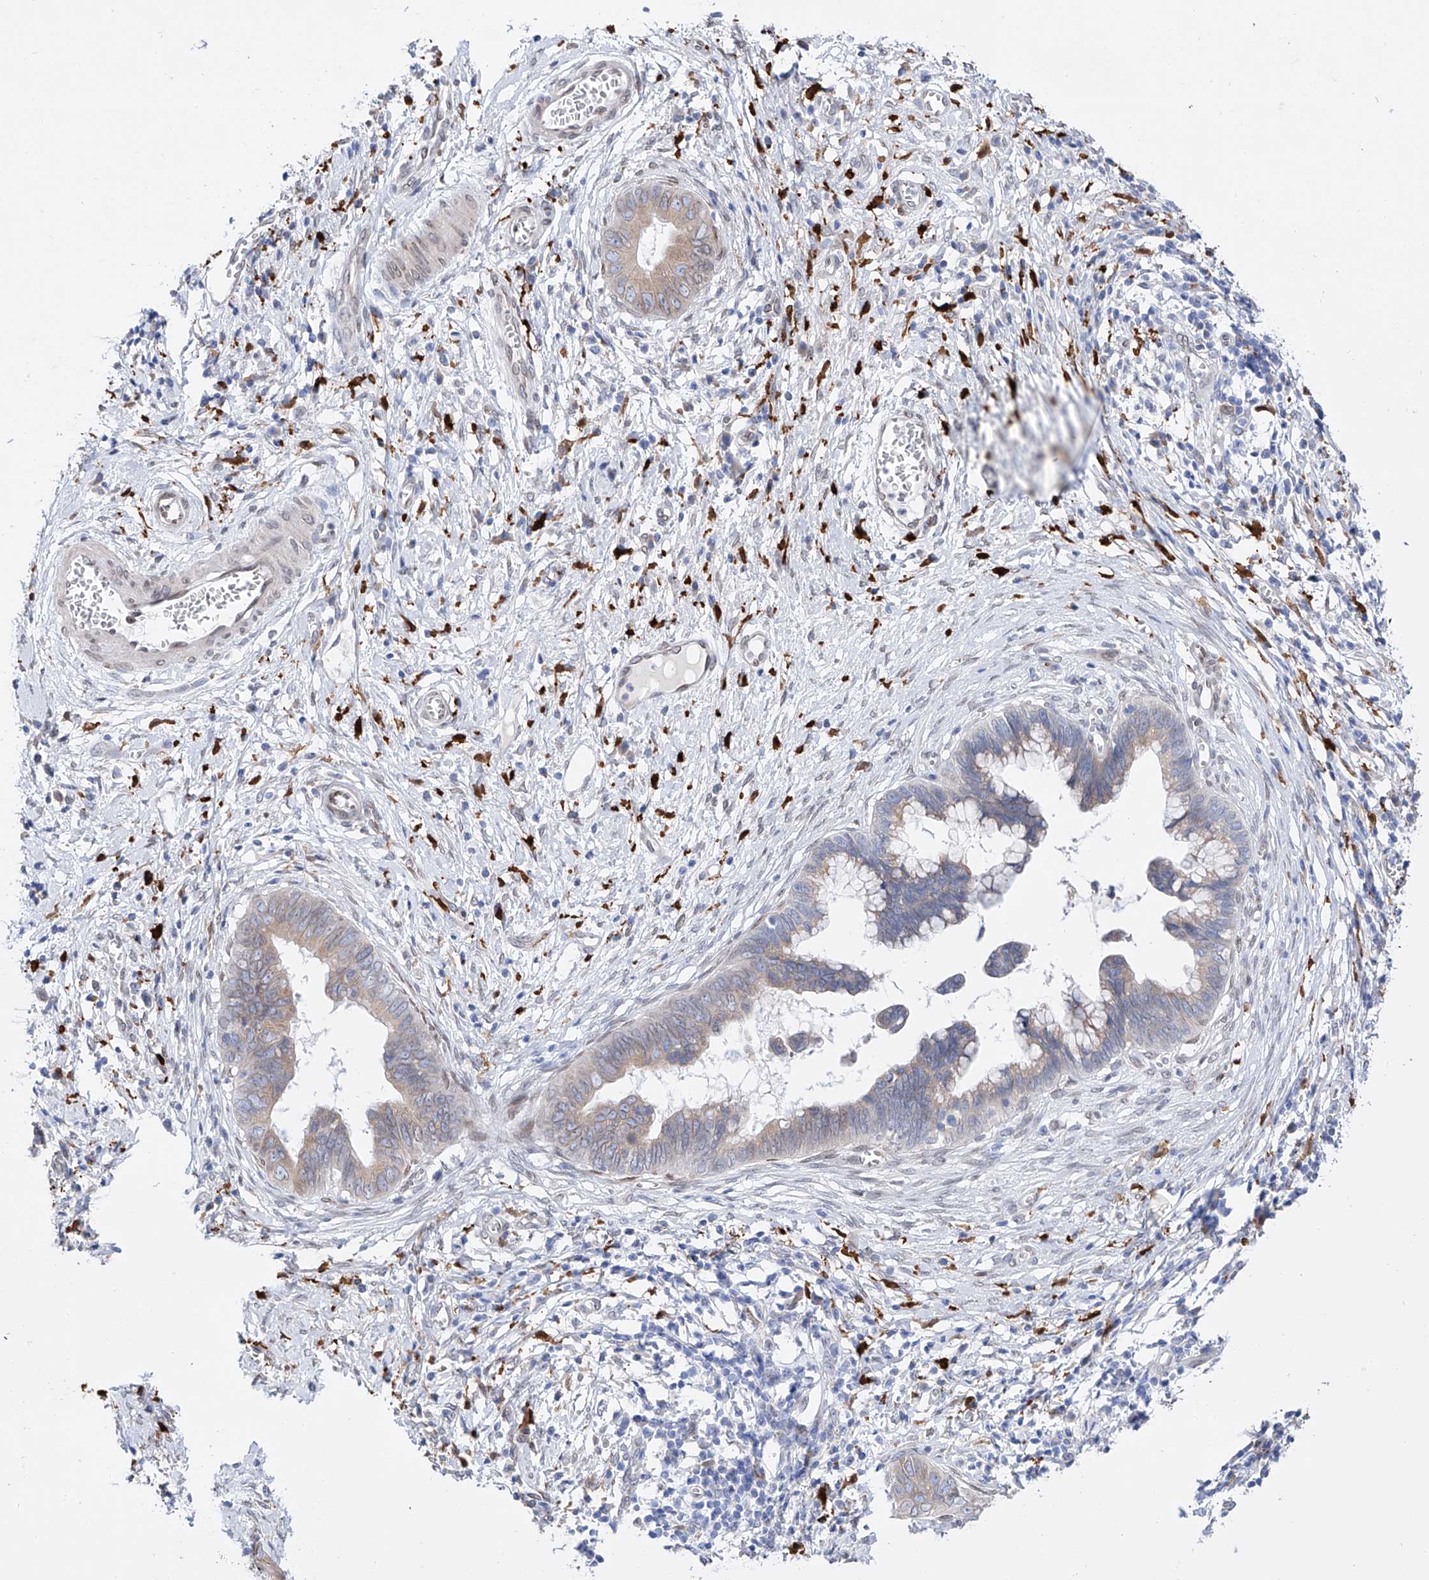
{"staining": {"intensity": "weak", "quantity": "<25%", "location": "cytoplasmic/membranous"}, "tissue": "cervical cancer", "cell_type": "Tumor cells", "image_type": "cancer", "snomed": [{"axis": "morphology", "description": "Adenocarcinoma, NOS"}, {"axis": "topography", "description": "Cervix"}], "caption": "Image shows no significant protein positivity in tumor cells of cervical cancer.", "gene": "LCLAT1", "patient": {"sex": "female", "age": 44}}